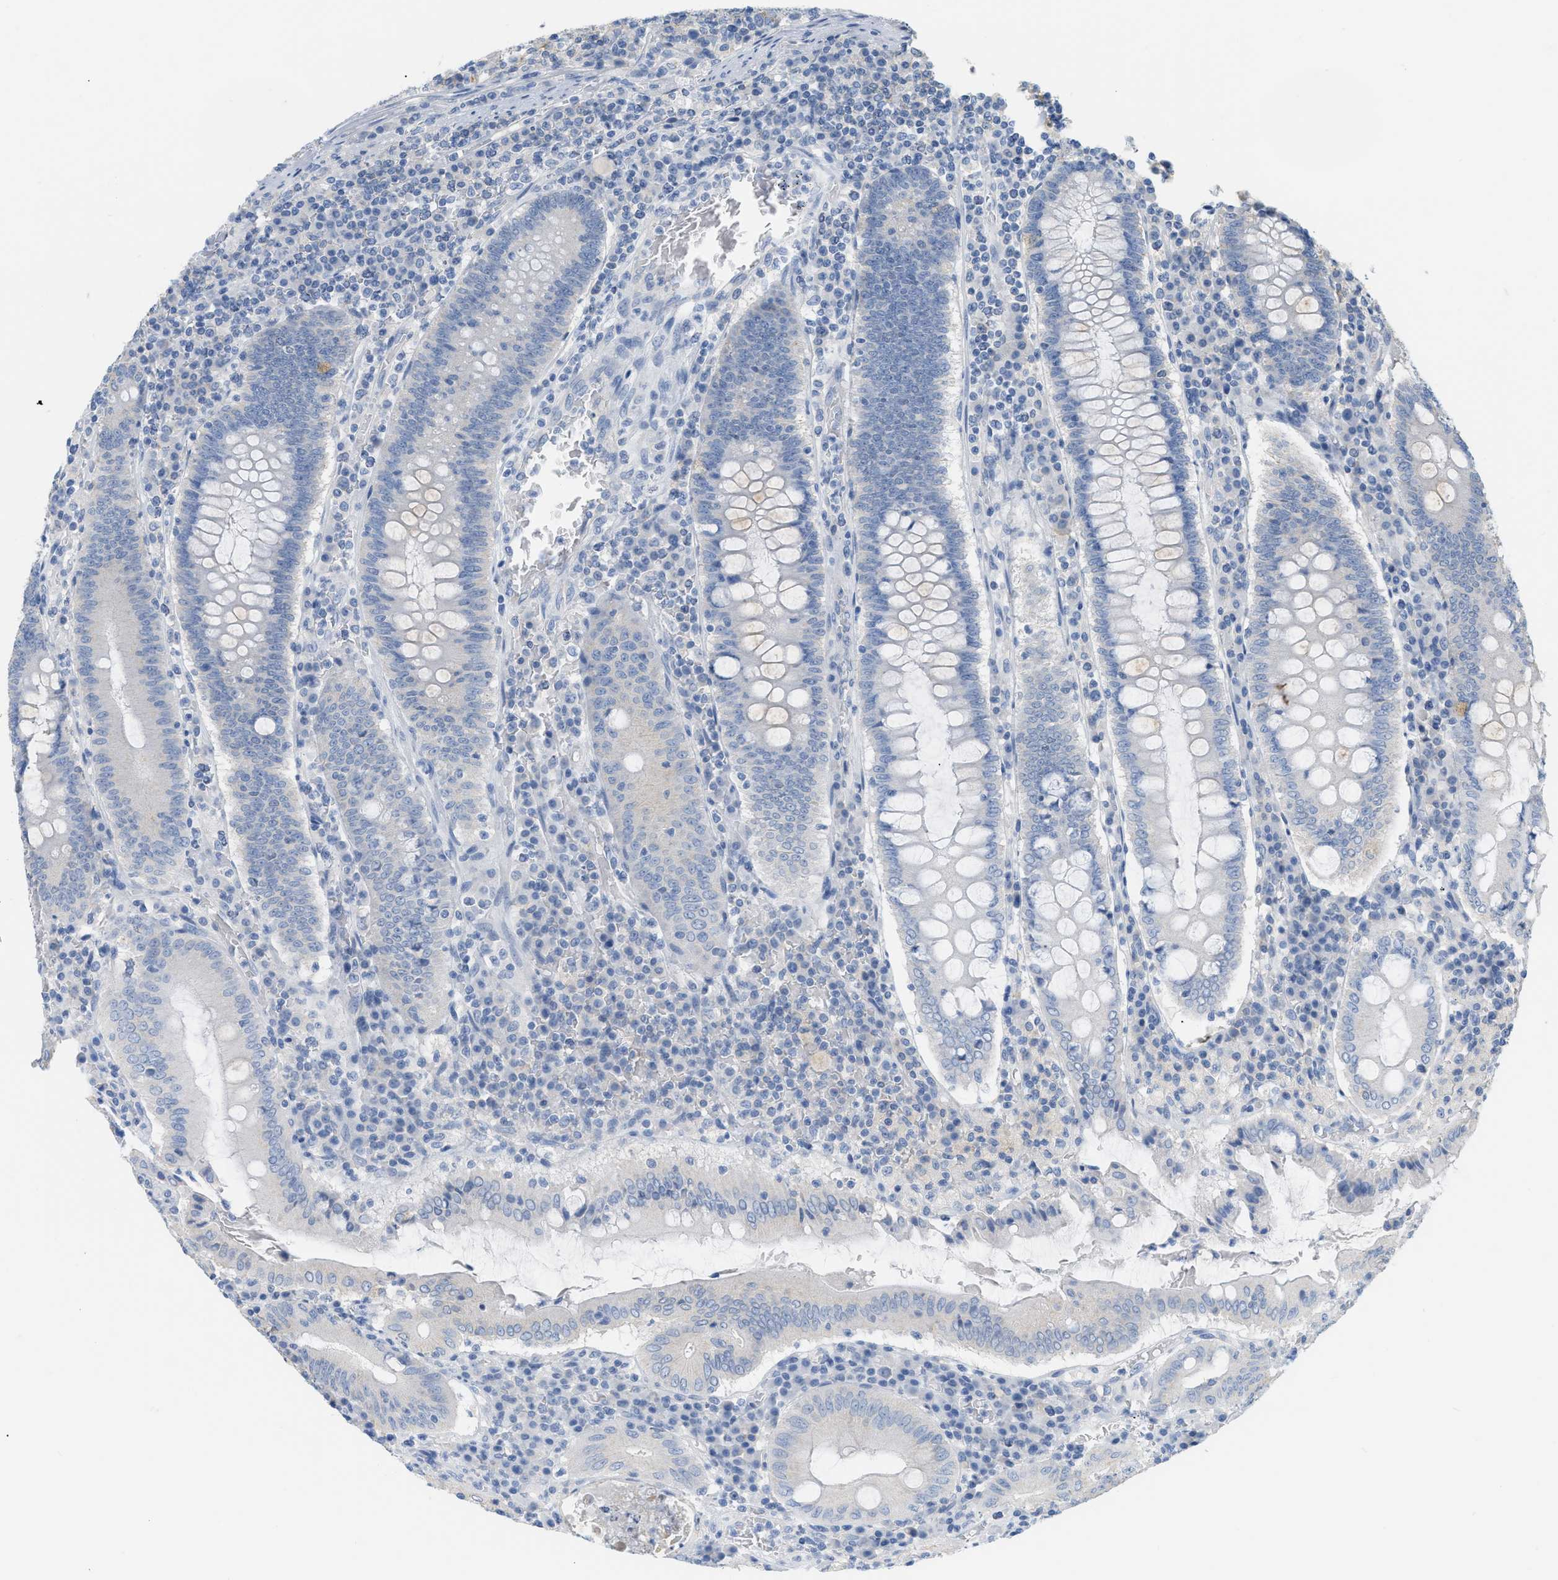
{"staining": {"intensity": "negative", "quantity": "none", "location": "none"}, "tissue": "colorectal cancer", "cell_type": "Tumor cells", "image_type": "cancer", "snomed": [{"axis": "morphology", "description": "Normal tissue, NOS"}, {"axis": "morphology", "description": "Adenocarcinoma, NOS"}, {"axis": "topography", "description": "Colon"}], "caption": "High magnification brightfield microscopy of colorectal cancer stained with DAB (3,3'-diaminobenzidine) (brown) and counterstained with hematoxylin (blue): tumor cells show no significant positivity.", "gene": "PAPPA", "patient": {"sex": "female", "age": 75}}